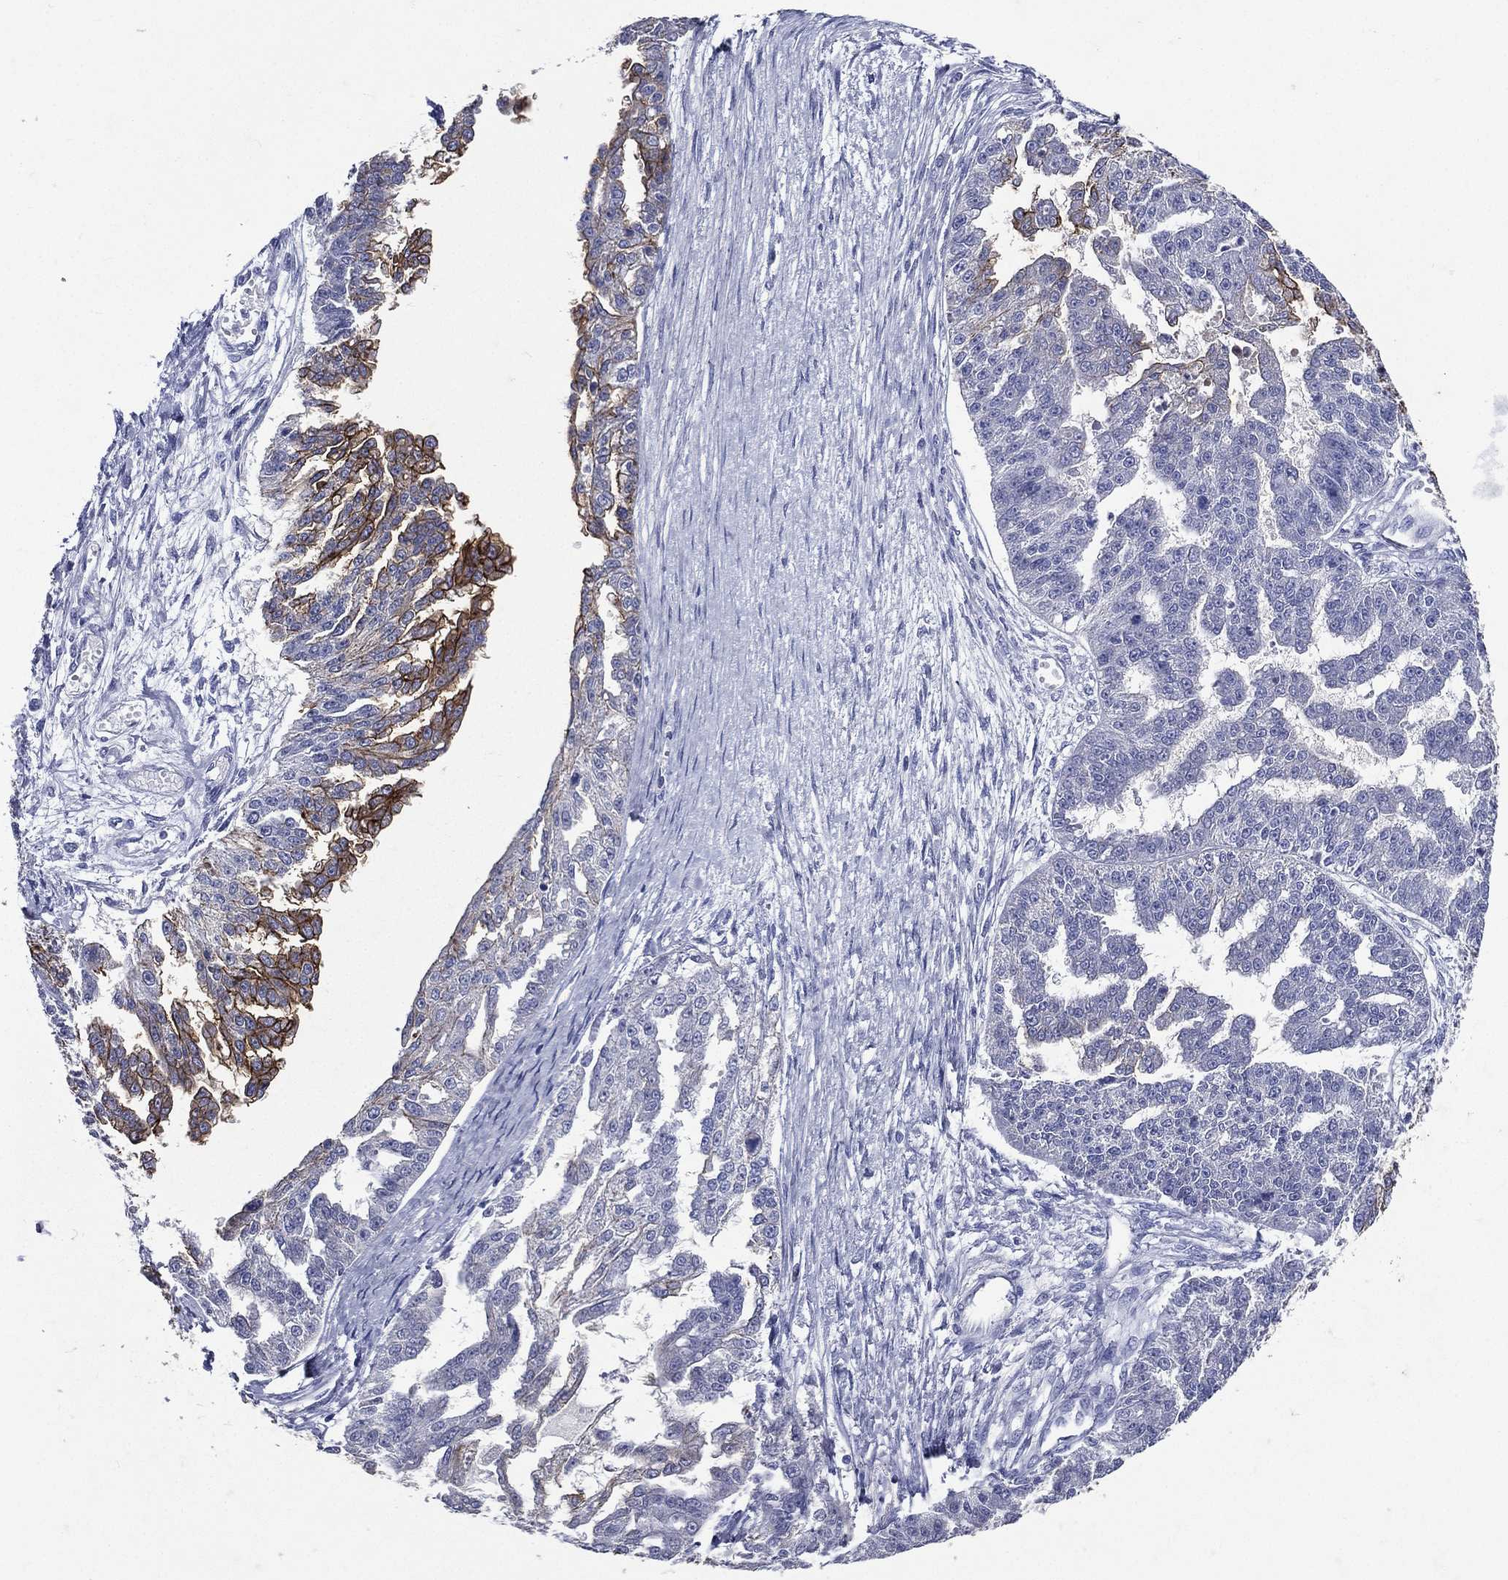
{"staining": {"intensity": "strong", "quantity": "<25%", "location": "cytoplasmic/membranous"}, "tissue": "ovarian cancer", "cell_type": "Tumor cells", "image_type": "cancer", "snomed": [{"axis": "morphology", "description": "Cystadenocarcinoma, serous, NOS"}, {"axis": "topography", "description": "Ovary"}], "caption": "High-magnification brightfield microscopy of serous cystadenocarcinoma (ovarian) stained with DAB (3,3'-diaminobenzidine) (brown) and counterstained with hematoxylin (blue). tumor cells exhibit strong cytoplasmic/membranous staining is present in about<25% of cells. The staining is performed using DAB (3,3'-diaminobenzidine) brown chromogen to label protein expression. The nuclei are counter-stained blue using hematoxylin.", "gene": "TGM1", "patient": {"sex": "female", "age": 58}}